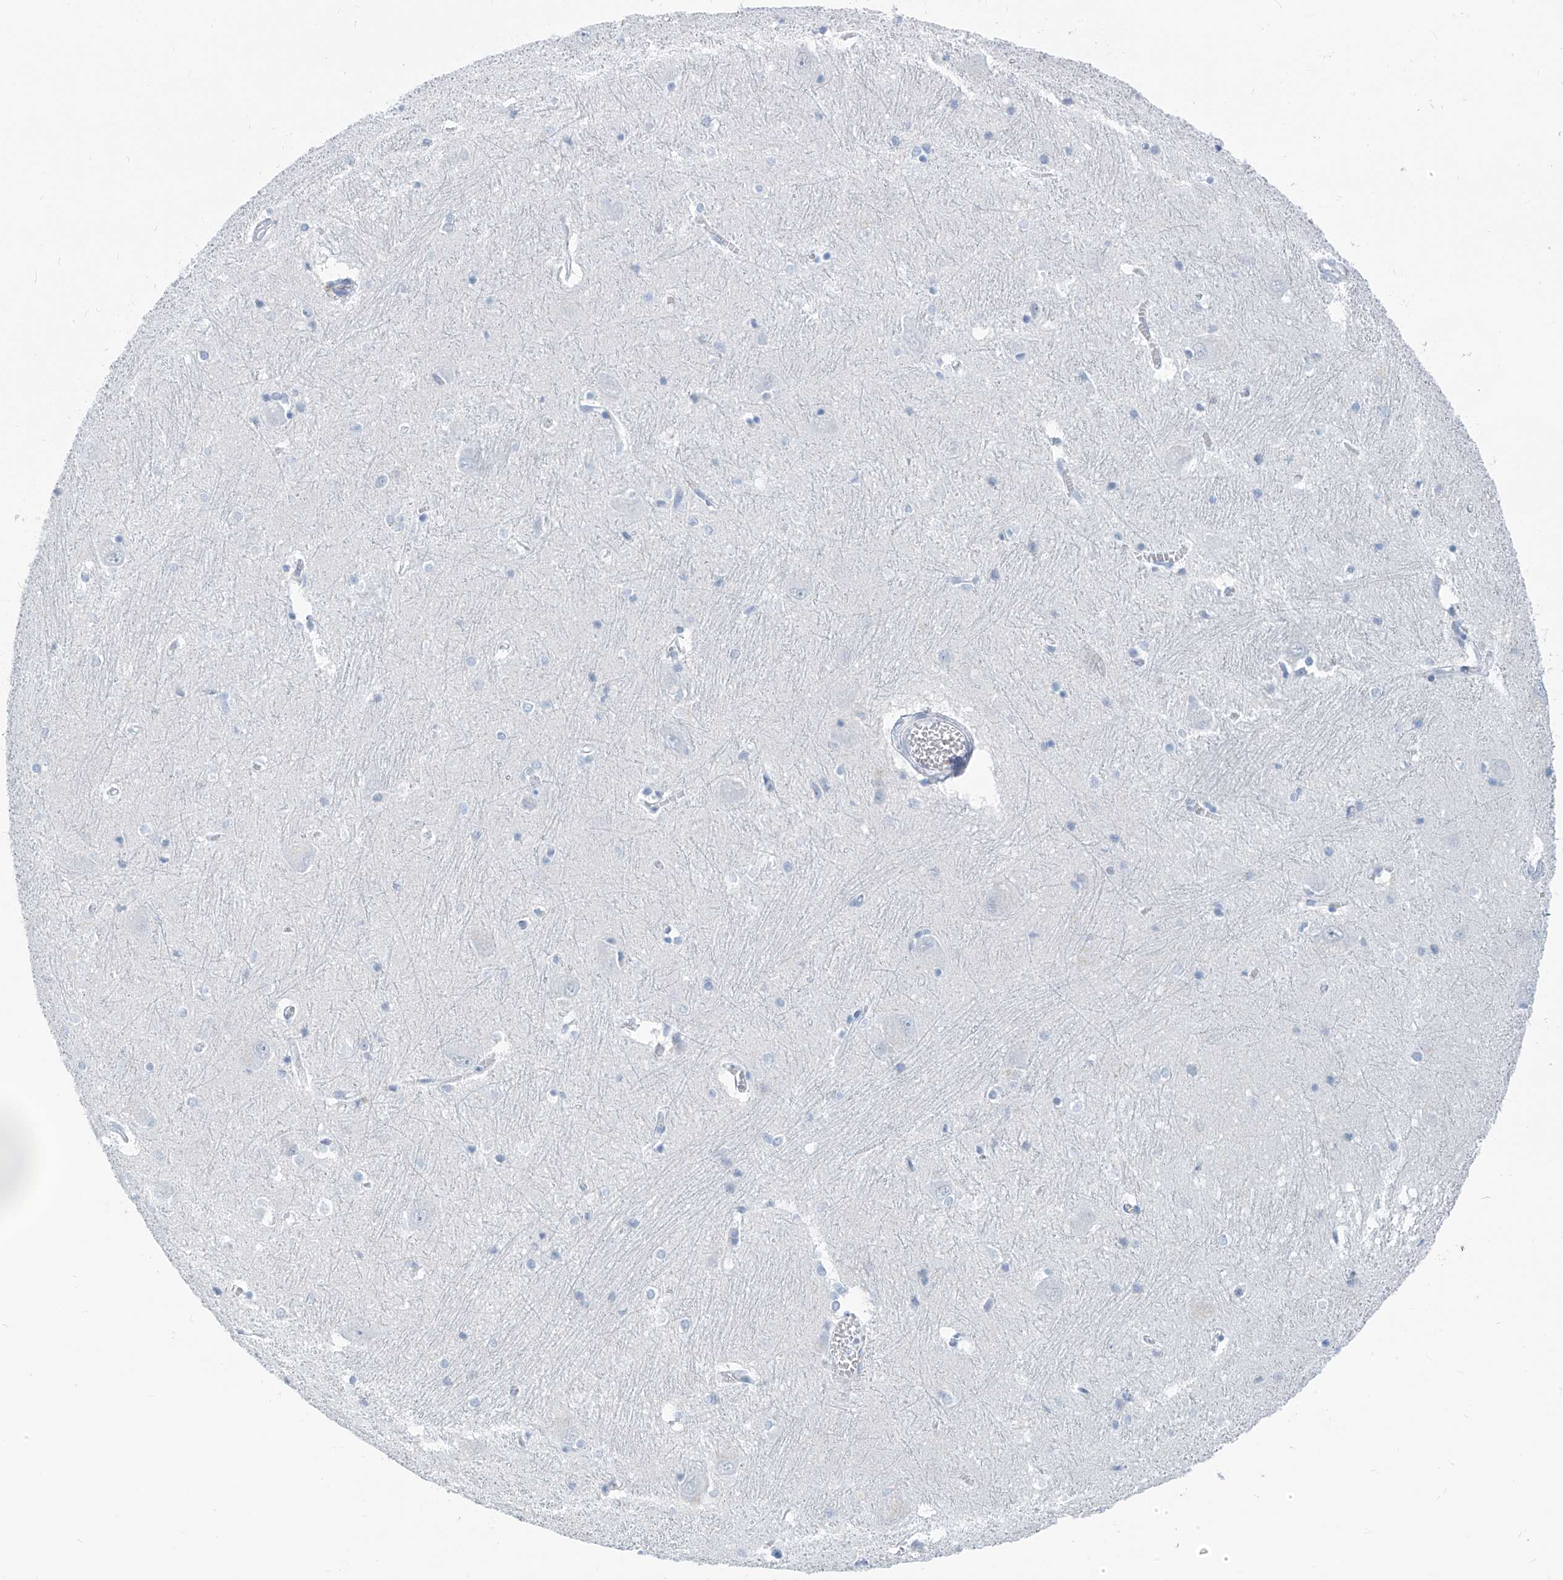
{"staining": {"intensity": "negative", "quantity": "none", "location": "none"}, "tissue": "caudate", "cell_type": "Glial cells", "image_type": "normal", "snomed": [{"axis": "morphology", "description": "Normal tissue, NOS"}, {"axis": "topography", "description": "Lateral ventricle wall"}], "caption": "Caudate was stained to show a protein in brown. There is no significant positivity in glial cells. (Brightfield microscopy of DAB immunohistochemistry at high magnification).", "gene": "SGO2", "patient": {"sex": "male", "age": 37}}